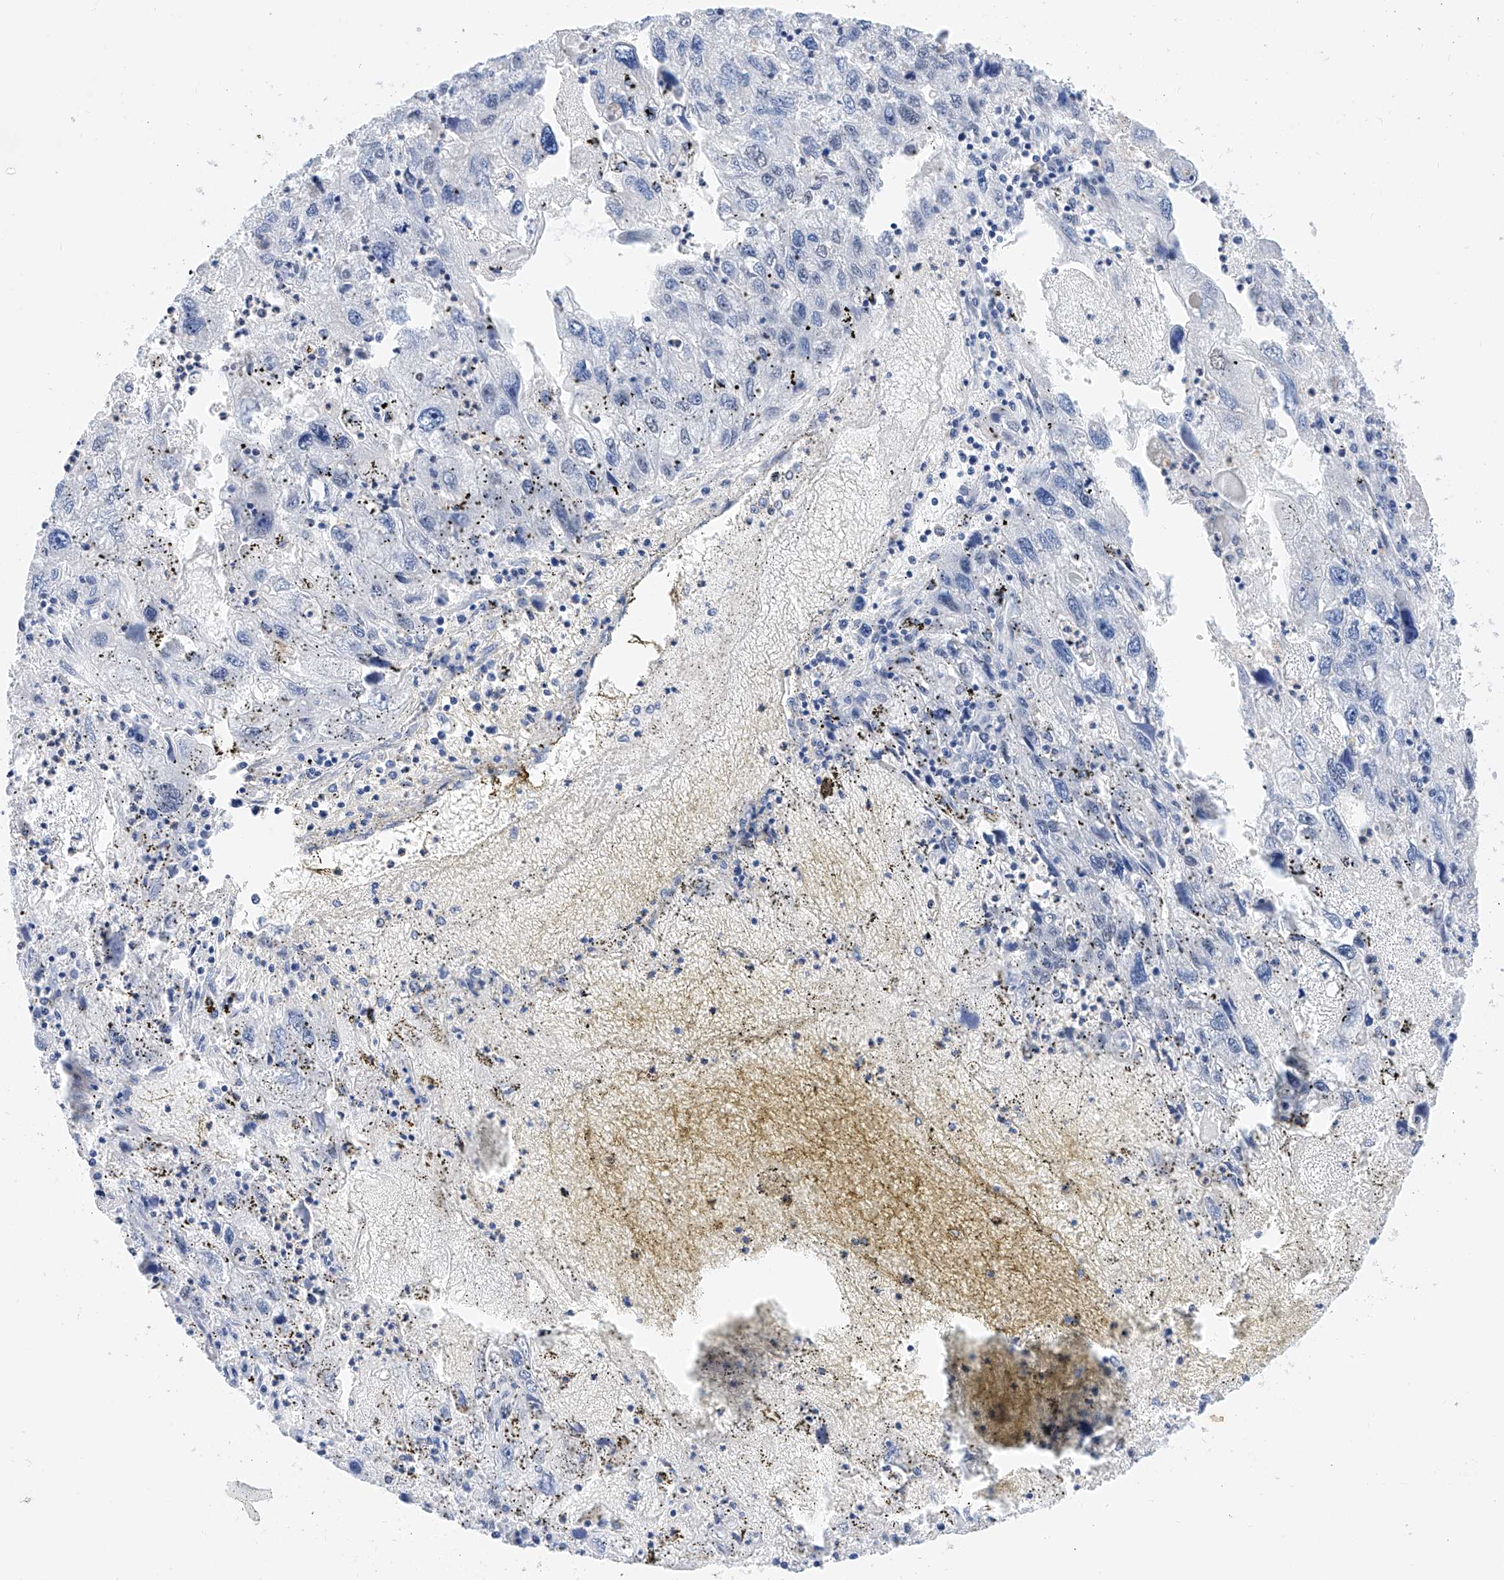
{"staining": {"intensity": "negative", "quantity": "none", "location": "none"}, "tissue": "endometrial cancer", "cell_type": "Tumor cells", "image_type": "cancer", "snomed": [{"axis": "morphology", "description": "Adenocarcinoma, NOS"}, {"axis": "topography", "description": "Endometrium"}], "caption": "This image is of endometrial cancer (adenocarcinoma) stained with immunohistochemistry (IHC) to label a protein in brown with the nuclei are counter-stained blue. There is no expression in tumor cells.", "gene": "KCNJ1", "patient": {"sex": "female", "age": 49}}